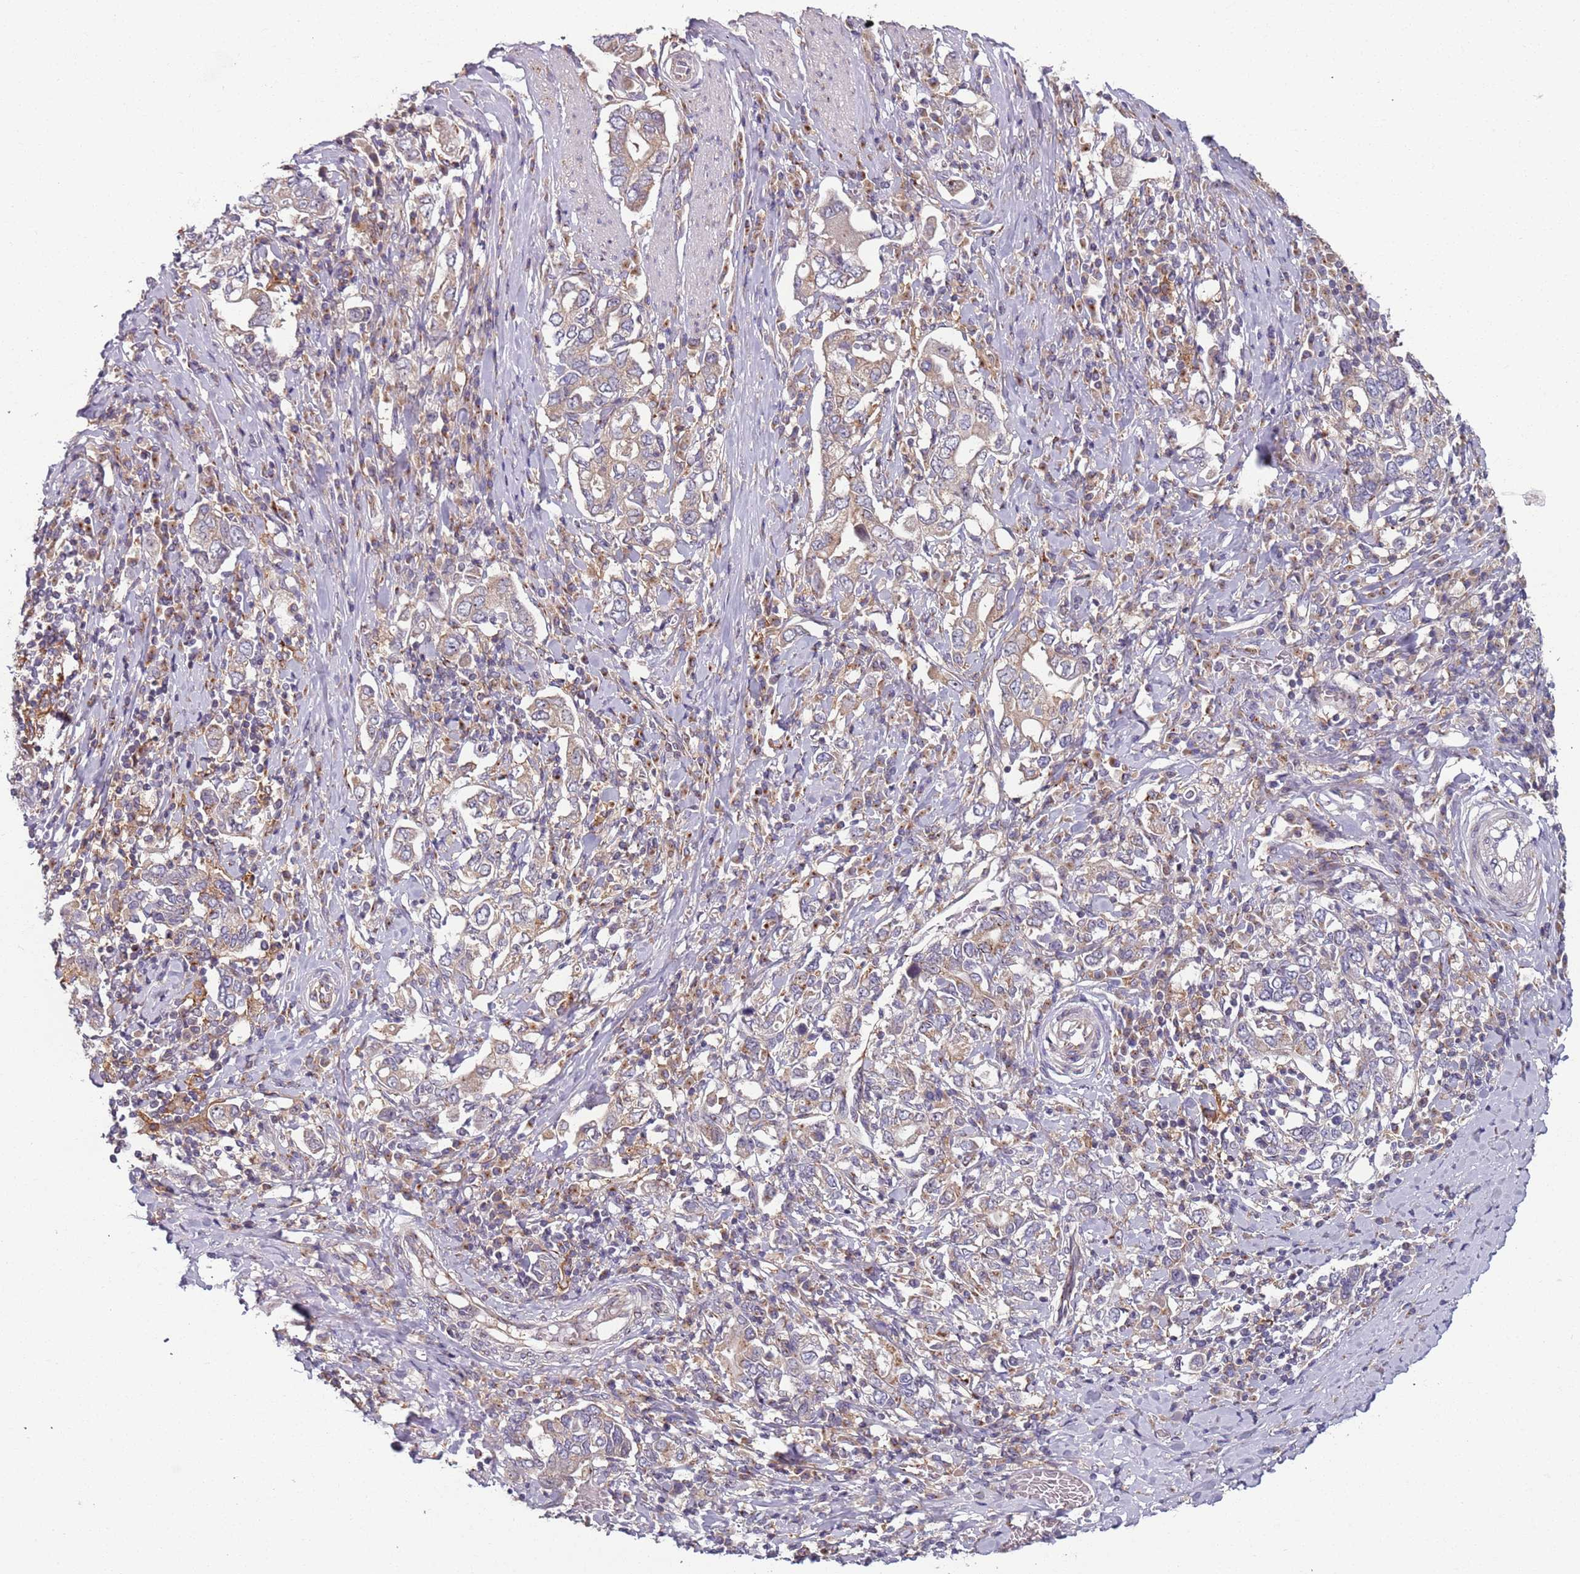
{"staining": {"intensity": "weak", "quantity": "<25%", "location": "cytoplasmic/membranous"}, "tissue": "stomach cancer", "cell_type": "Tumor cells", "image_type": "cancer", "snomed": [{"axis": "morphology", "description": "Adenocarcinoma, NOS"}, {"axis": "topography", "description": "Stomach, upper"}, {"axis": "topography", "description": "Stomach"}], "caption": "This is an immunohistochemistry (IHC) micrograph of human stomach adenocarcinoma. There is no positivity in tumor cells.", "gene": "AKTIP", "patient": {"sex": "male", "age": 62}}